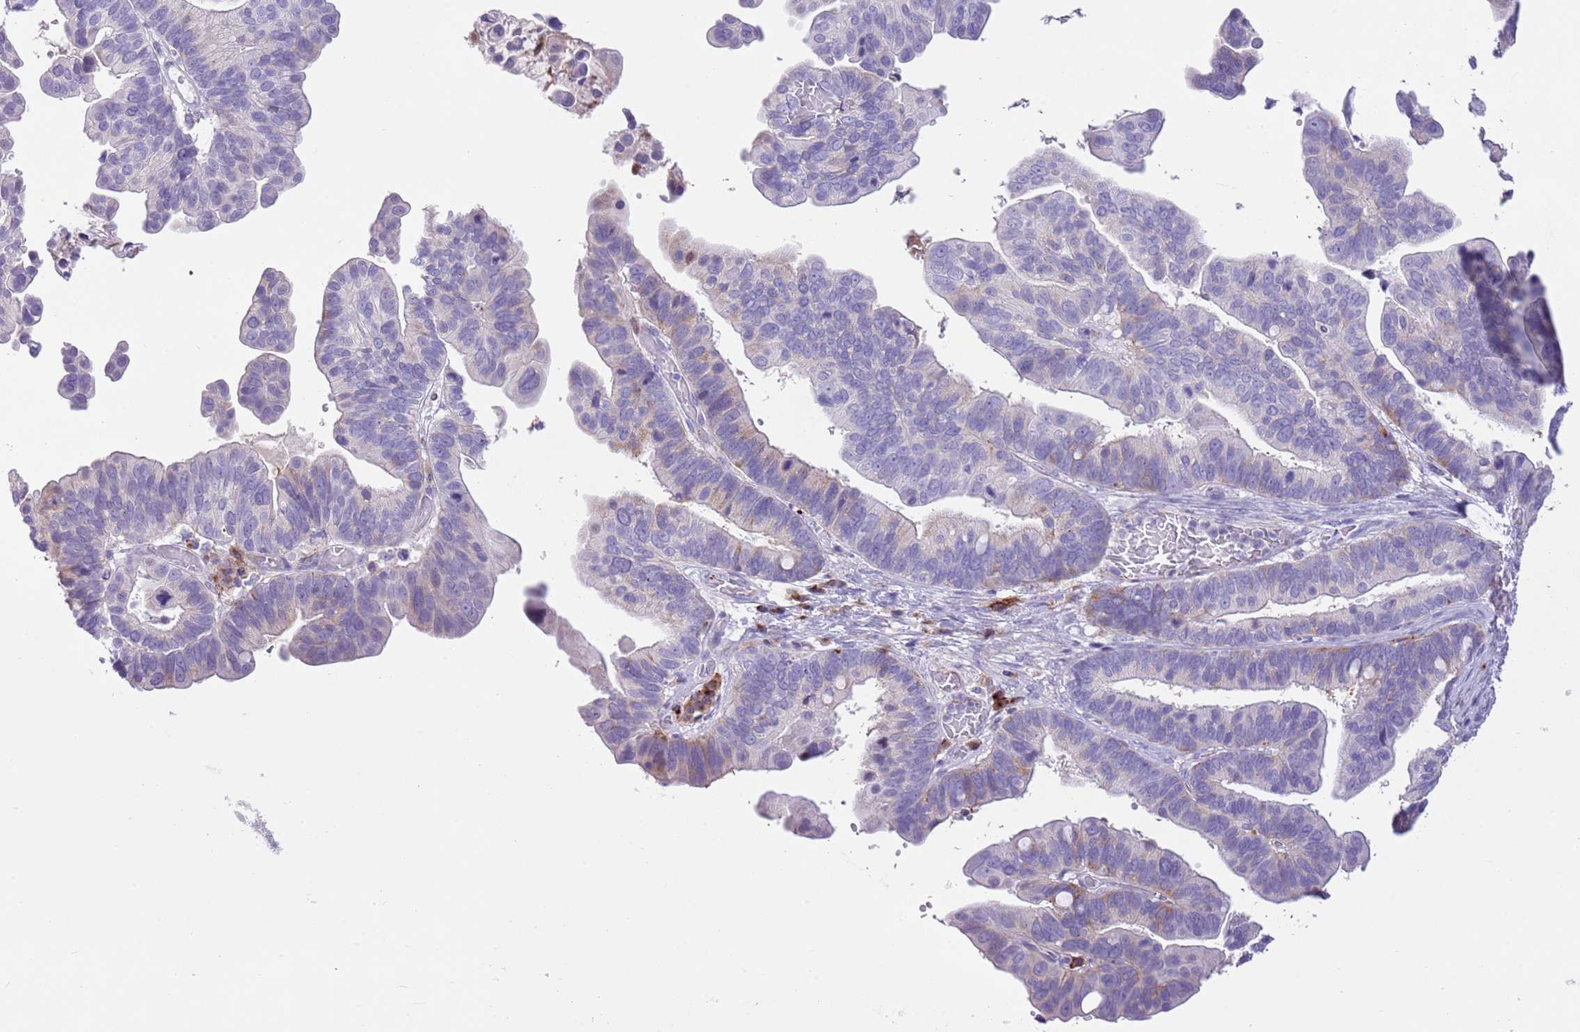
{"staining": {"intensity": "moderate", "quantity": "<25%", "location": "cytoplasmic/membranous"}, "tissue": "ovarian cancer", "cell_type": "Tumor cells", "image_type": "cancer", "snomed": [{"axis": "morphology", "description": "Cystadenocarcinoma, serous, NOS"}, {"axis": "topography", "description": "Ovary"}], "caption": "Brown immunohistochemical staining in human serous cystadenocarcinoma (ovarian) shows moderate cytoplasmic/membranous positivity in approximately <25% of tumor cells.", "gene": "CLEC2A", "patient": {"sex": "female", "age": 56}}